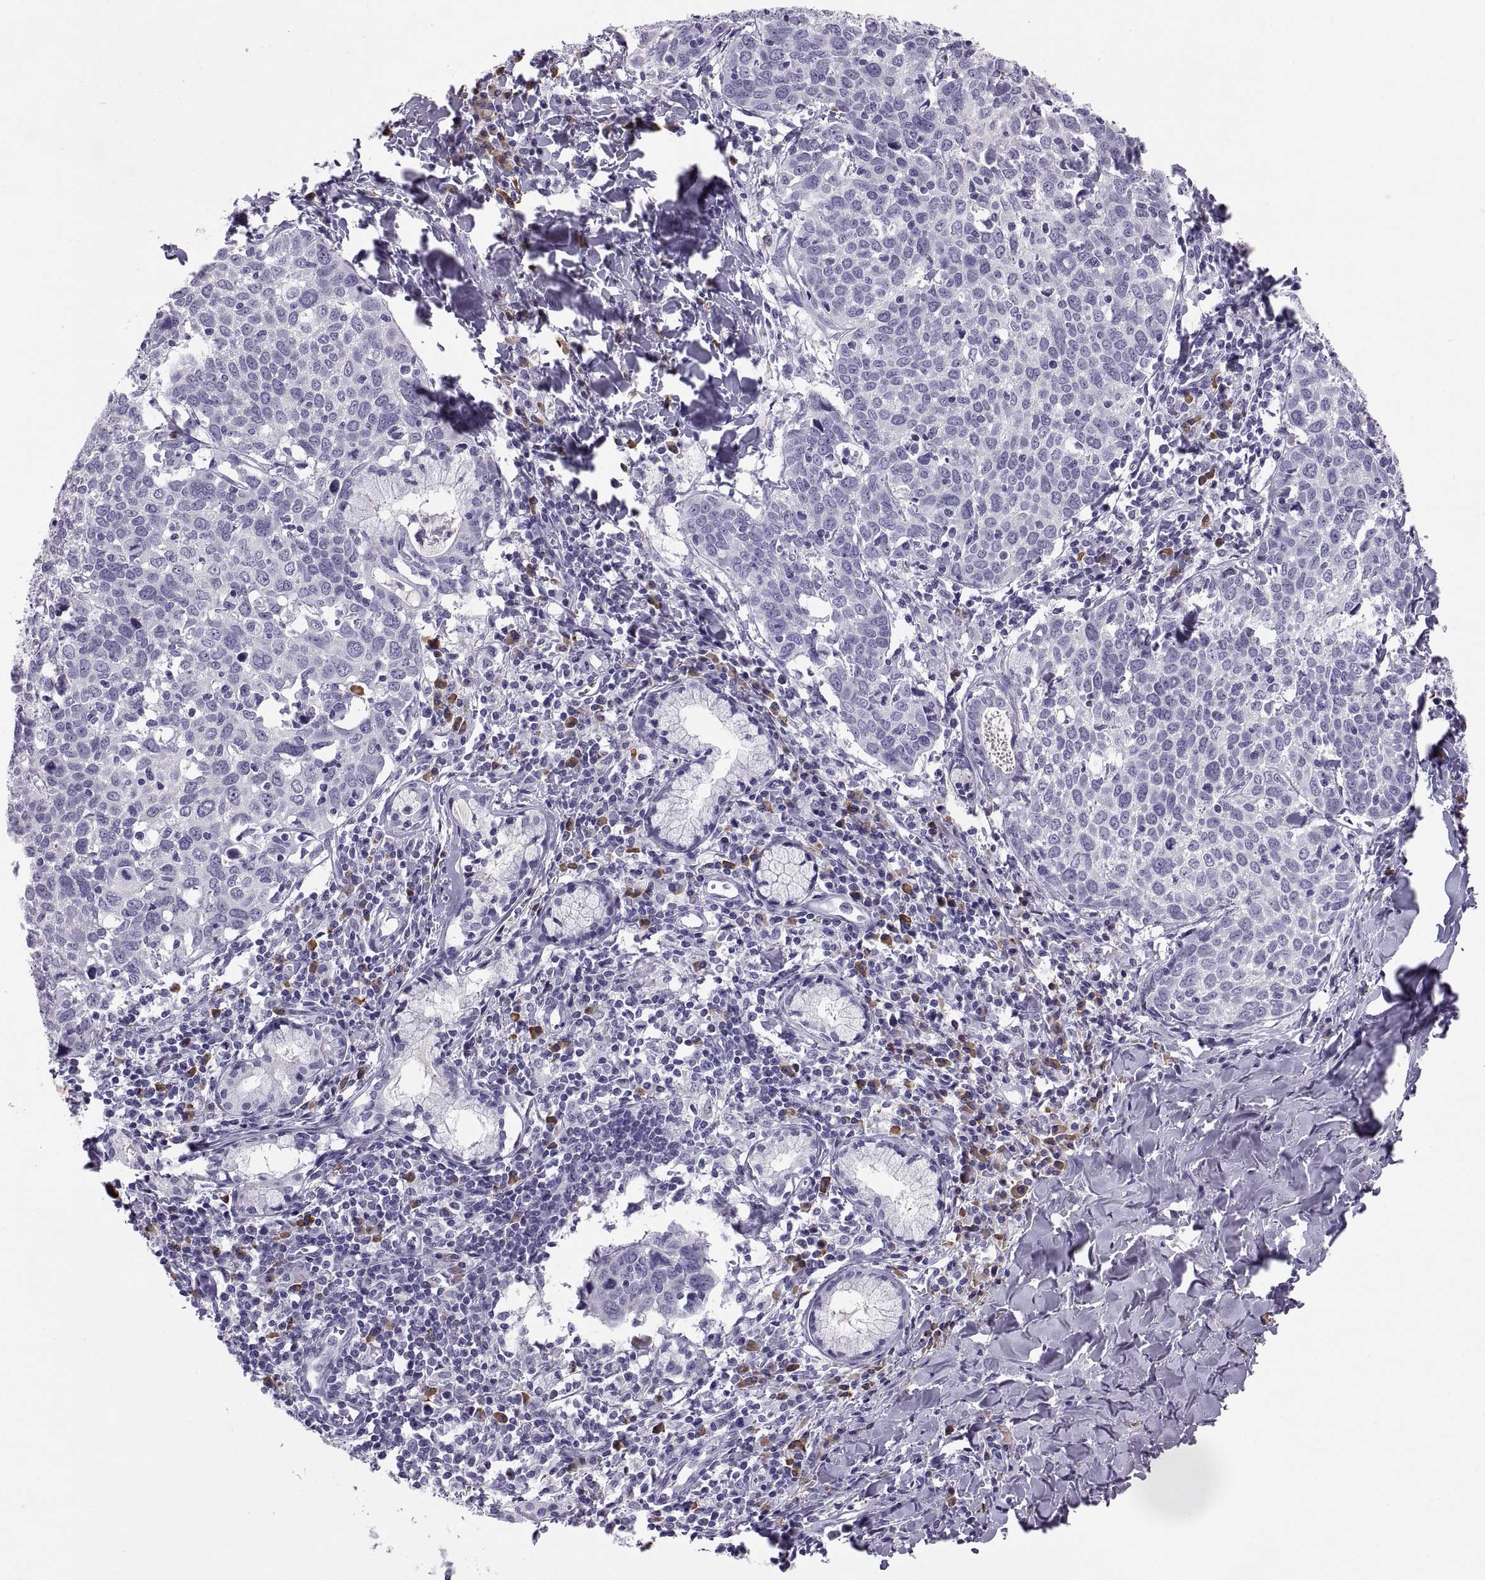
{"staining": {"intensity": "negative", "quantity": "none", "location": "none"}, "tissue": "lung cancer", "cell_type": "Tumor cells", "image_type": "cancer", "snomed": [{"axis": "morphology", "description": "Squamous cell carcinoma, NOS"}, {"axis": "topography", "description": "Lung"}], "caption": "A high-resolution photomicrograph shows IHC staining of lung cancer (squamous cell carcinoma), which demonstrates no significant staining in tumor cells.", "gene": "CT47A10", "patient": {"sex": "male", "age": 57}}